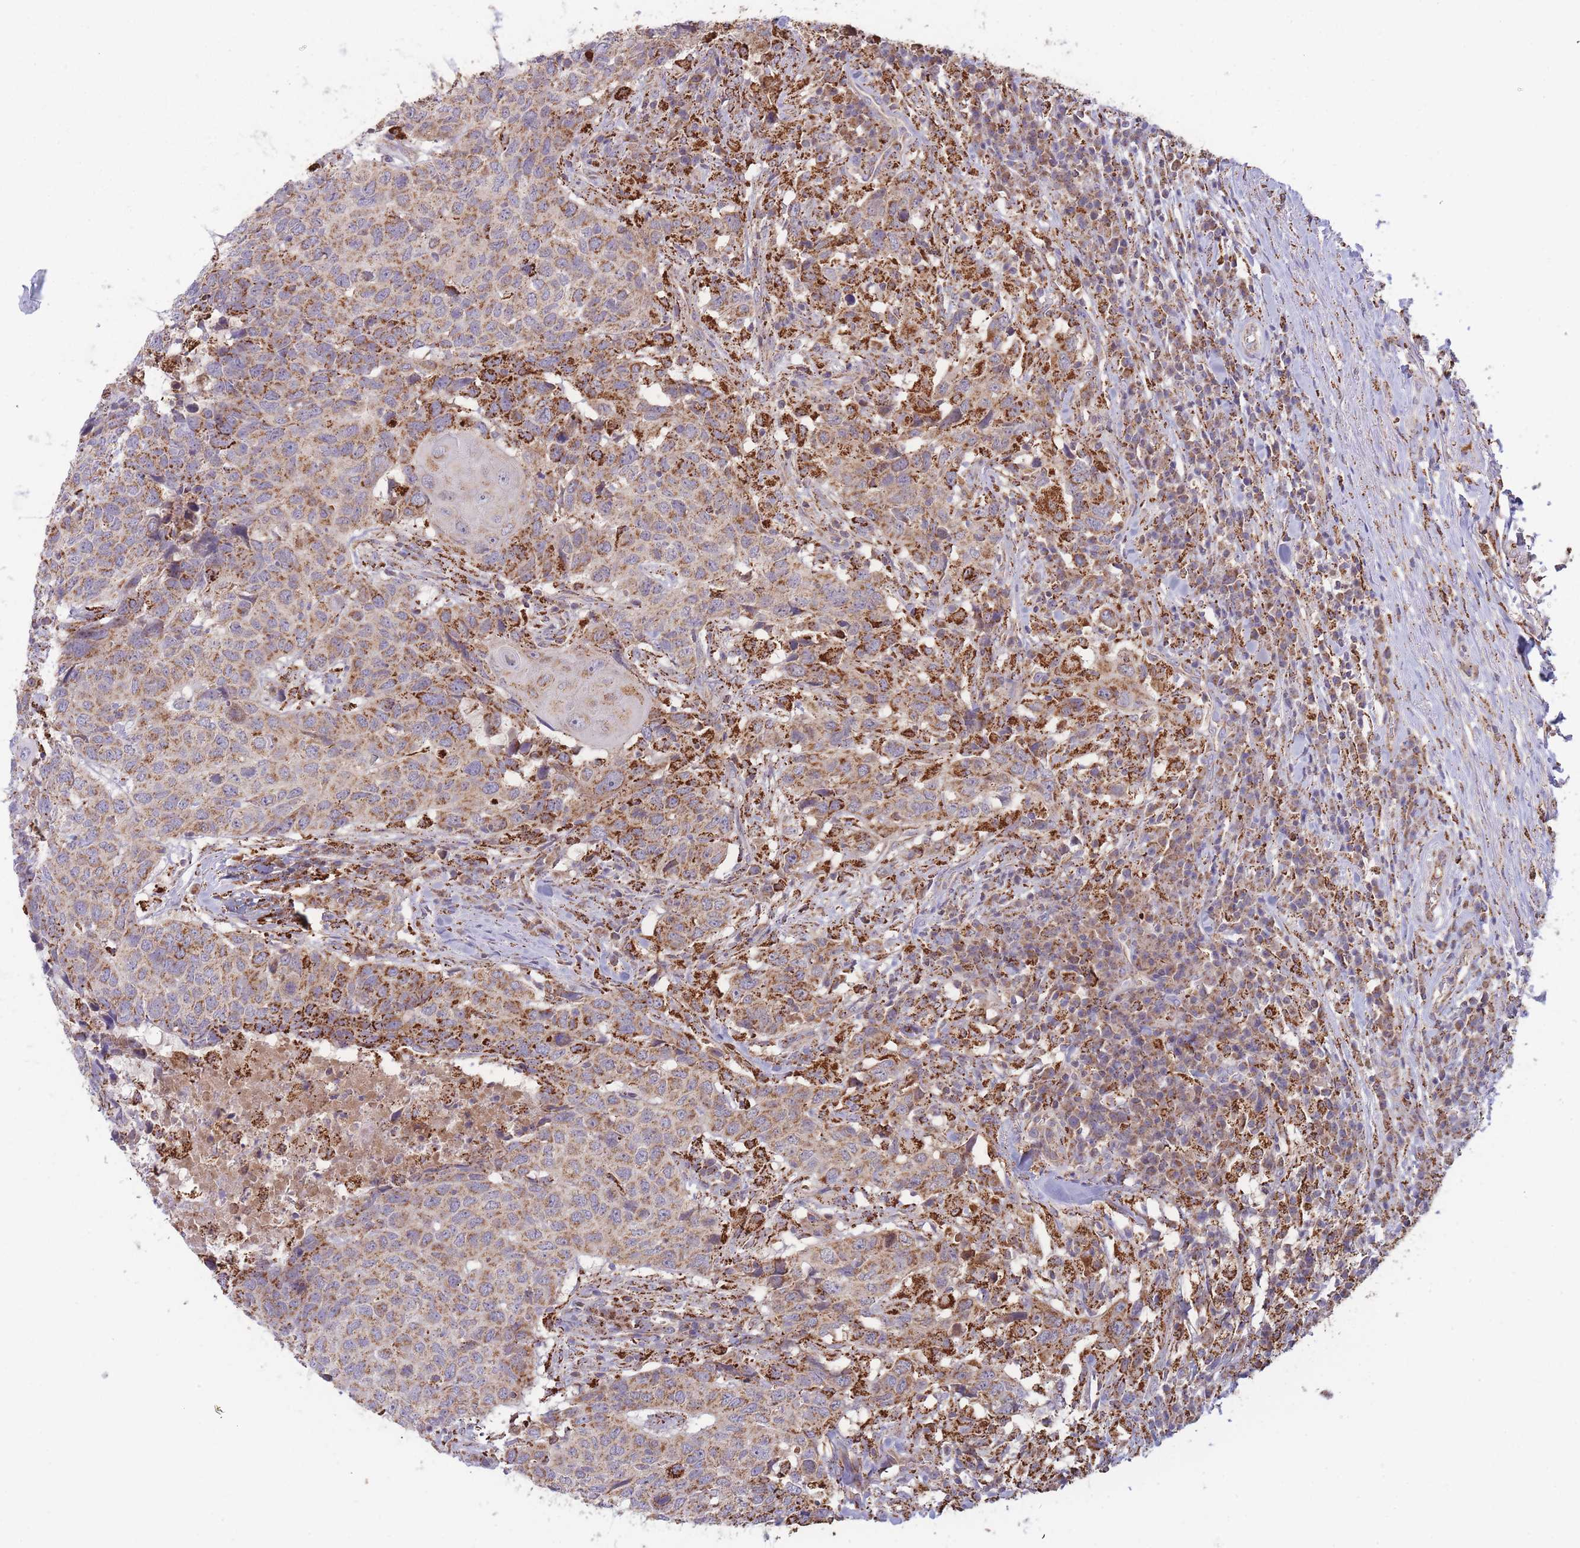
{"staining": {"intensity": "moderate", "quantity": ">75%", "location": "cytoplasmic/membranous"}, "tissue": "head and neck cancer", "cell_type": "Tumor cells", "image_type": "cancer", "snomed": [{"axis": "morphology", "description": "Normal tissue, NOS"}, {"axis": "morphology", "description": "Squamous cell carcinoma, NOS"}, {"axis": "topography", "description": "Skeletal muscle"}, {"axis": "topography", "description": "Vascular tissue"}, {"axis": "topography", "description": "Peripheral nerve tissue"}, {"axis": "topography", "description": "Head-Neck"}], "caption": "This micrograph displays head and neck cancer stained with immunohistochemistry (IHC) to label a protein in brown. The cytoplasmic/membranous of tumor cells show moderate positivity for the protein. Nuclei are counter-stained blue.", "gene": "MRPL17", "patient": {"sex": "male", "age": 66}}